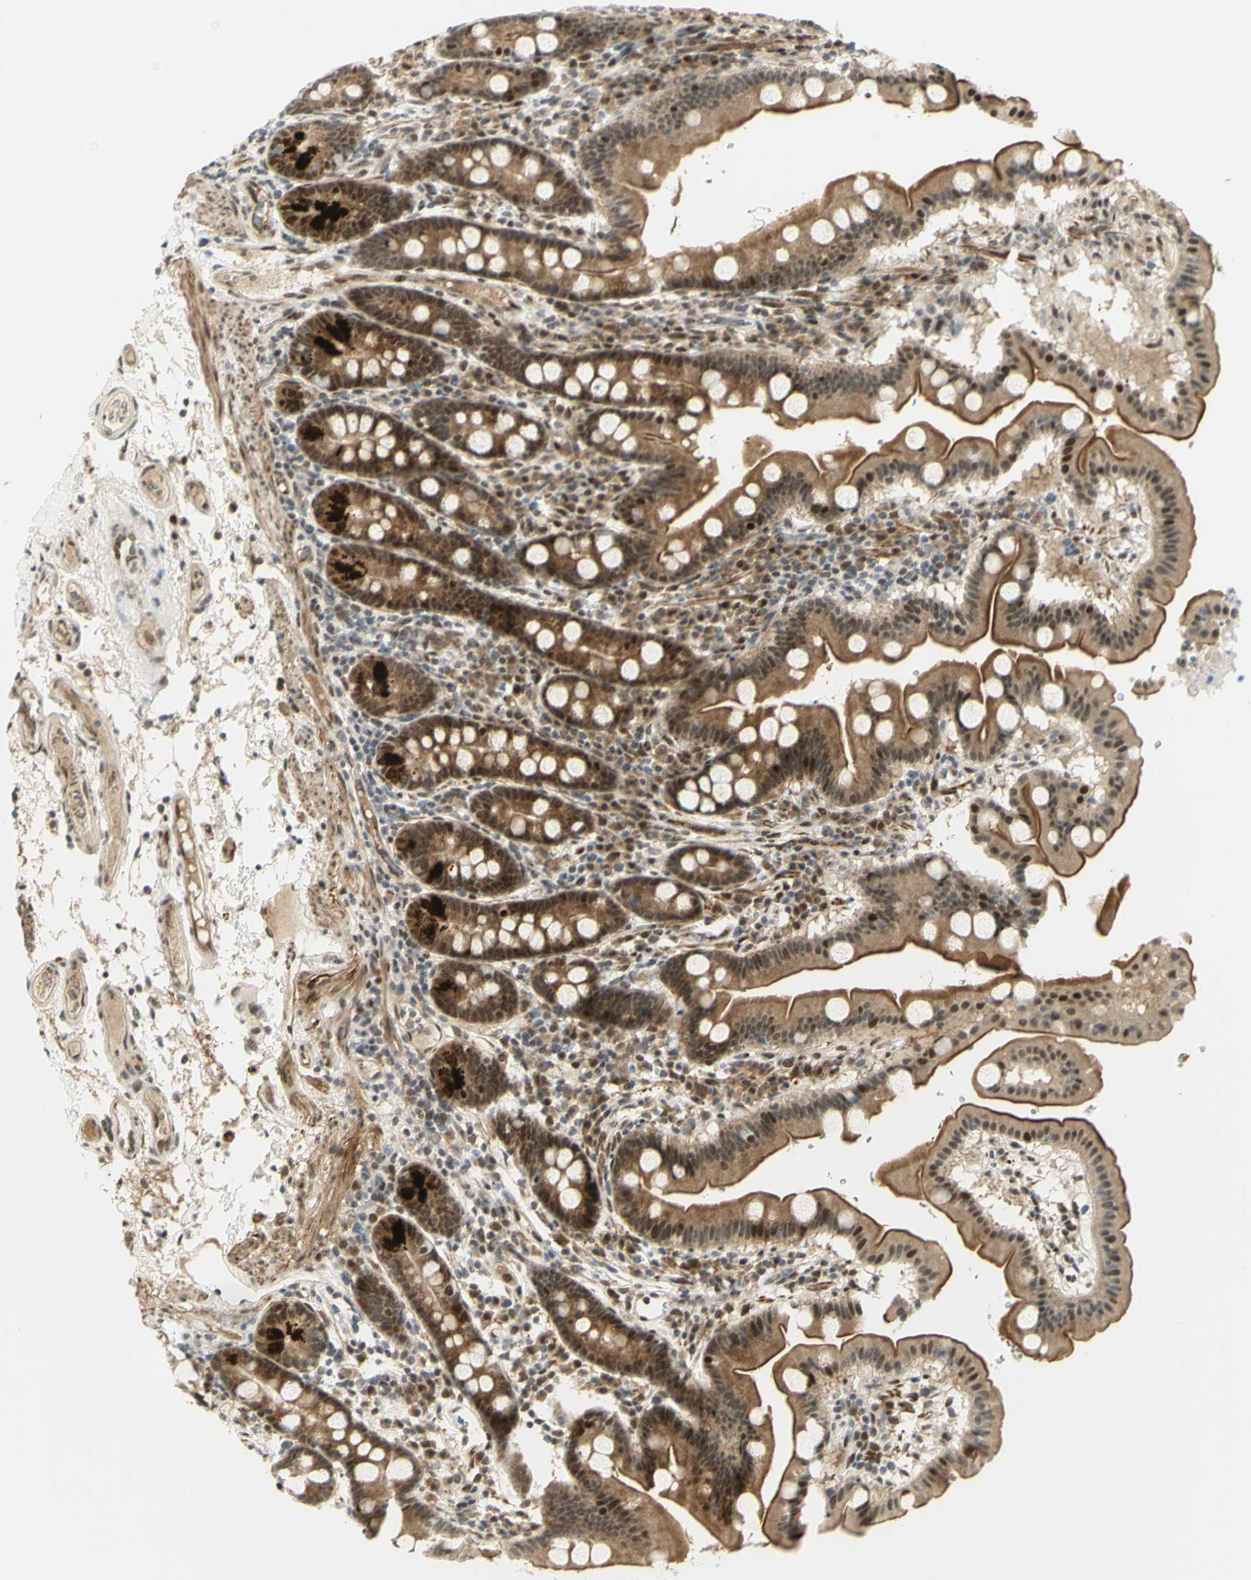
{"staining": {"intensity": "moderate", "quantity": ">75%", "location": "cytoplasmic/membranous,nuclear"}, "tissue": "duodenum", "cell_type": "Glandular cells", "image_type": "normal", "snomed": [{"axis": "morphology", "description": "Normal tissue, NOS"}, {"axis": "topography", "description": "Duodenum"}], "caption": "Unremarkable duodenum was stained to show a protein in brown. There is medium levels of moderate cytoplasmic/membranous,nuclear expression in approximately >75% of glandular cells. The staining is performed using DAB (3,3'-diaminobenzidine) brown chromogen to label protein expression. The nuclei are counter-stained blue using hematoxylin.", "gene": "DDX1", "patient": {"sex": "male", "age": 50}}